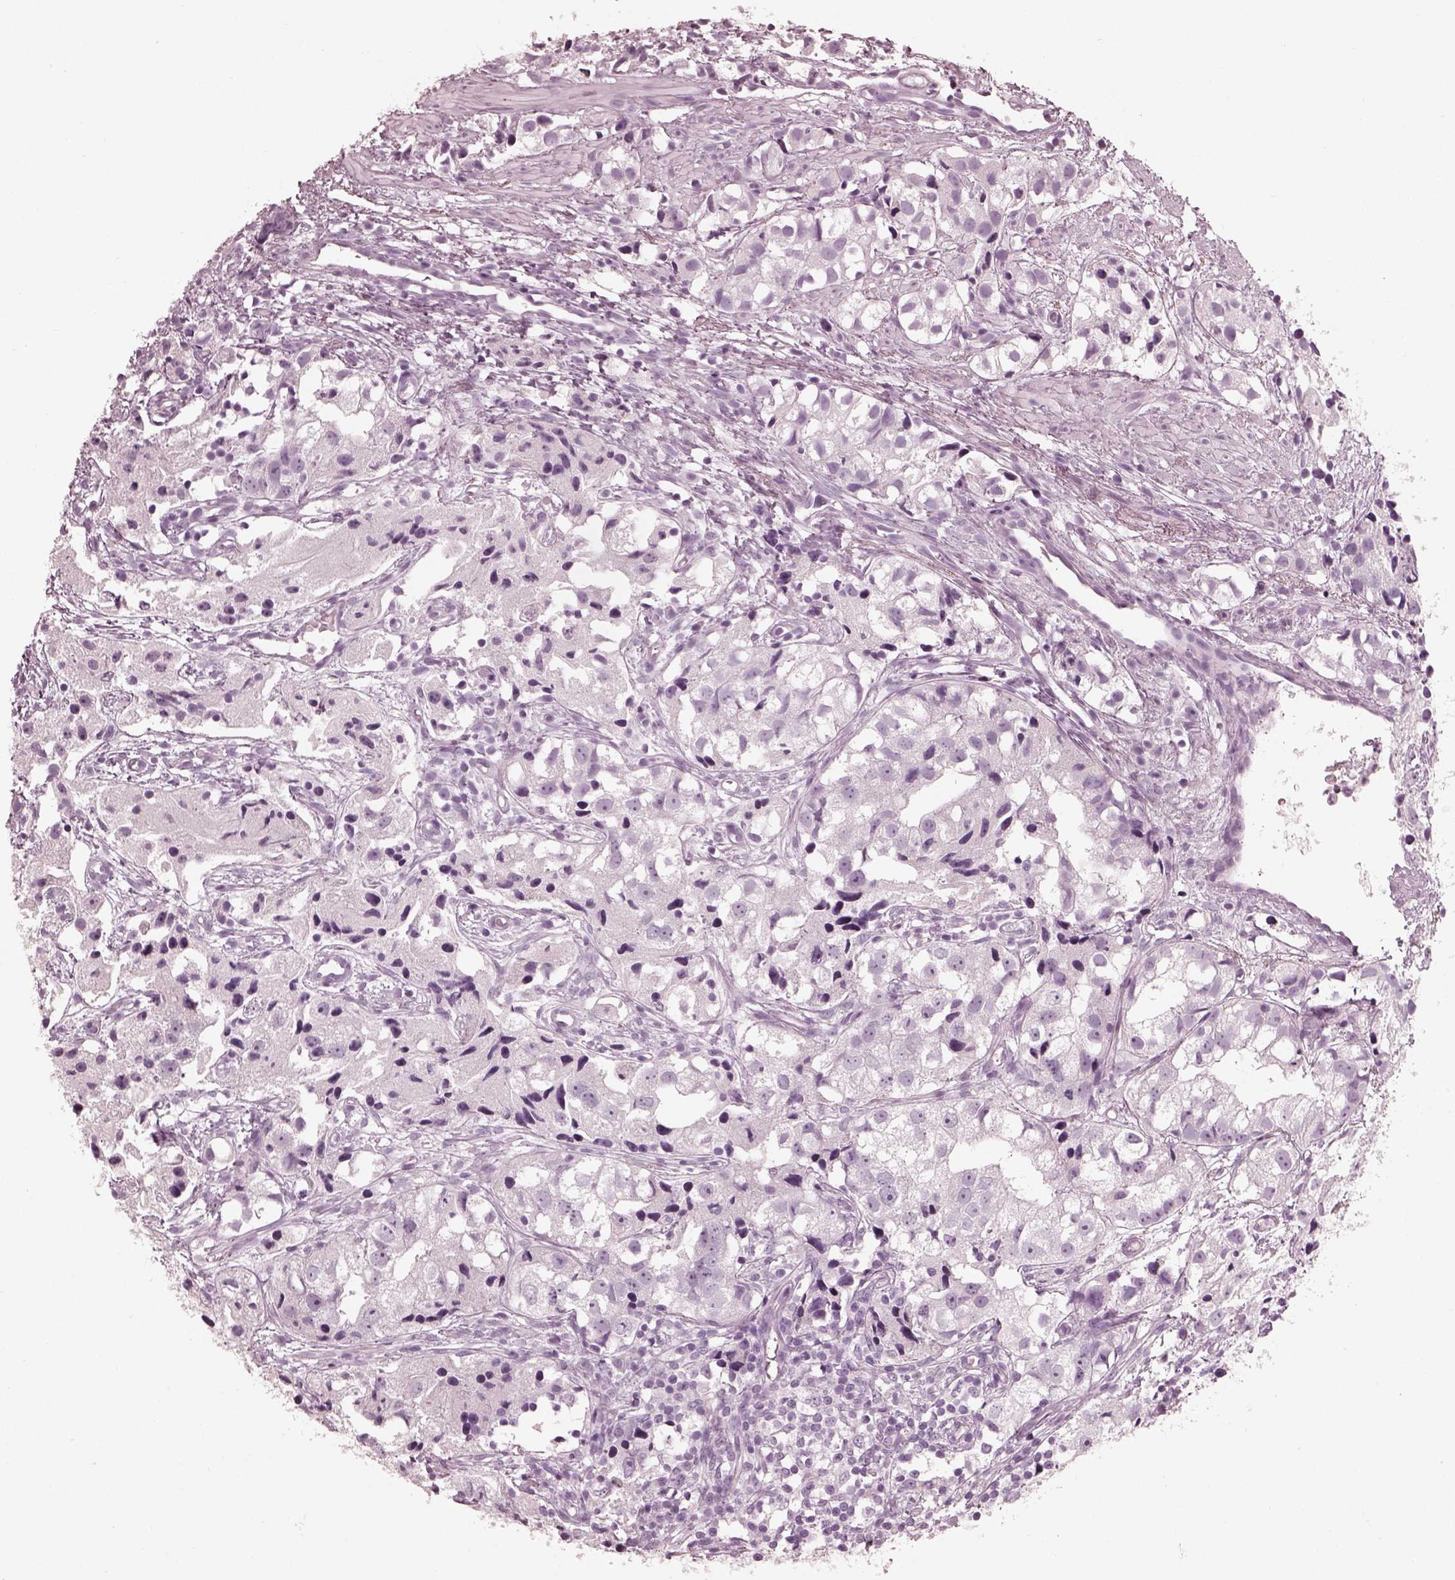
{"staining": {"intensity": "negative", "quantity": "none", "location": "none"}, "tissue": "prostate cancer", "cell_type": "Tumor cells", "image_type": "cancer", "snomed": [{"axis": "morphology", "description": "Adenocarcinoma, High grade"}, {"axis": "topography", "description": "Prostate"}], "caption": "Tumor cells show no significant protein positivity in high-grade adenocarcinoma (prostate).", "gene": "FABP9", "patient": {"sex": "male", "age": 68}}